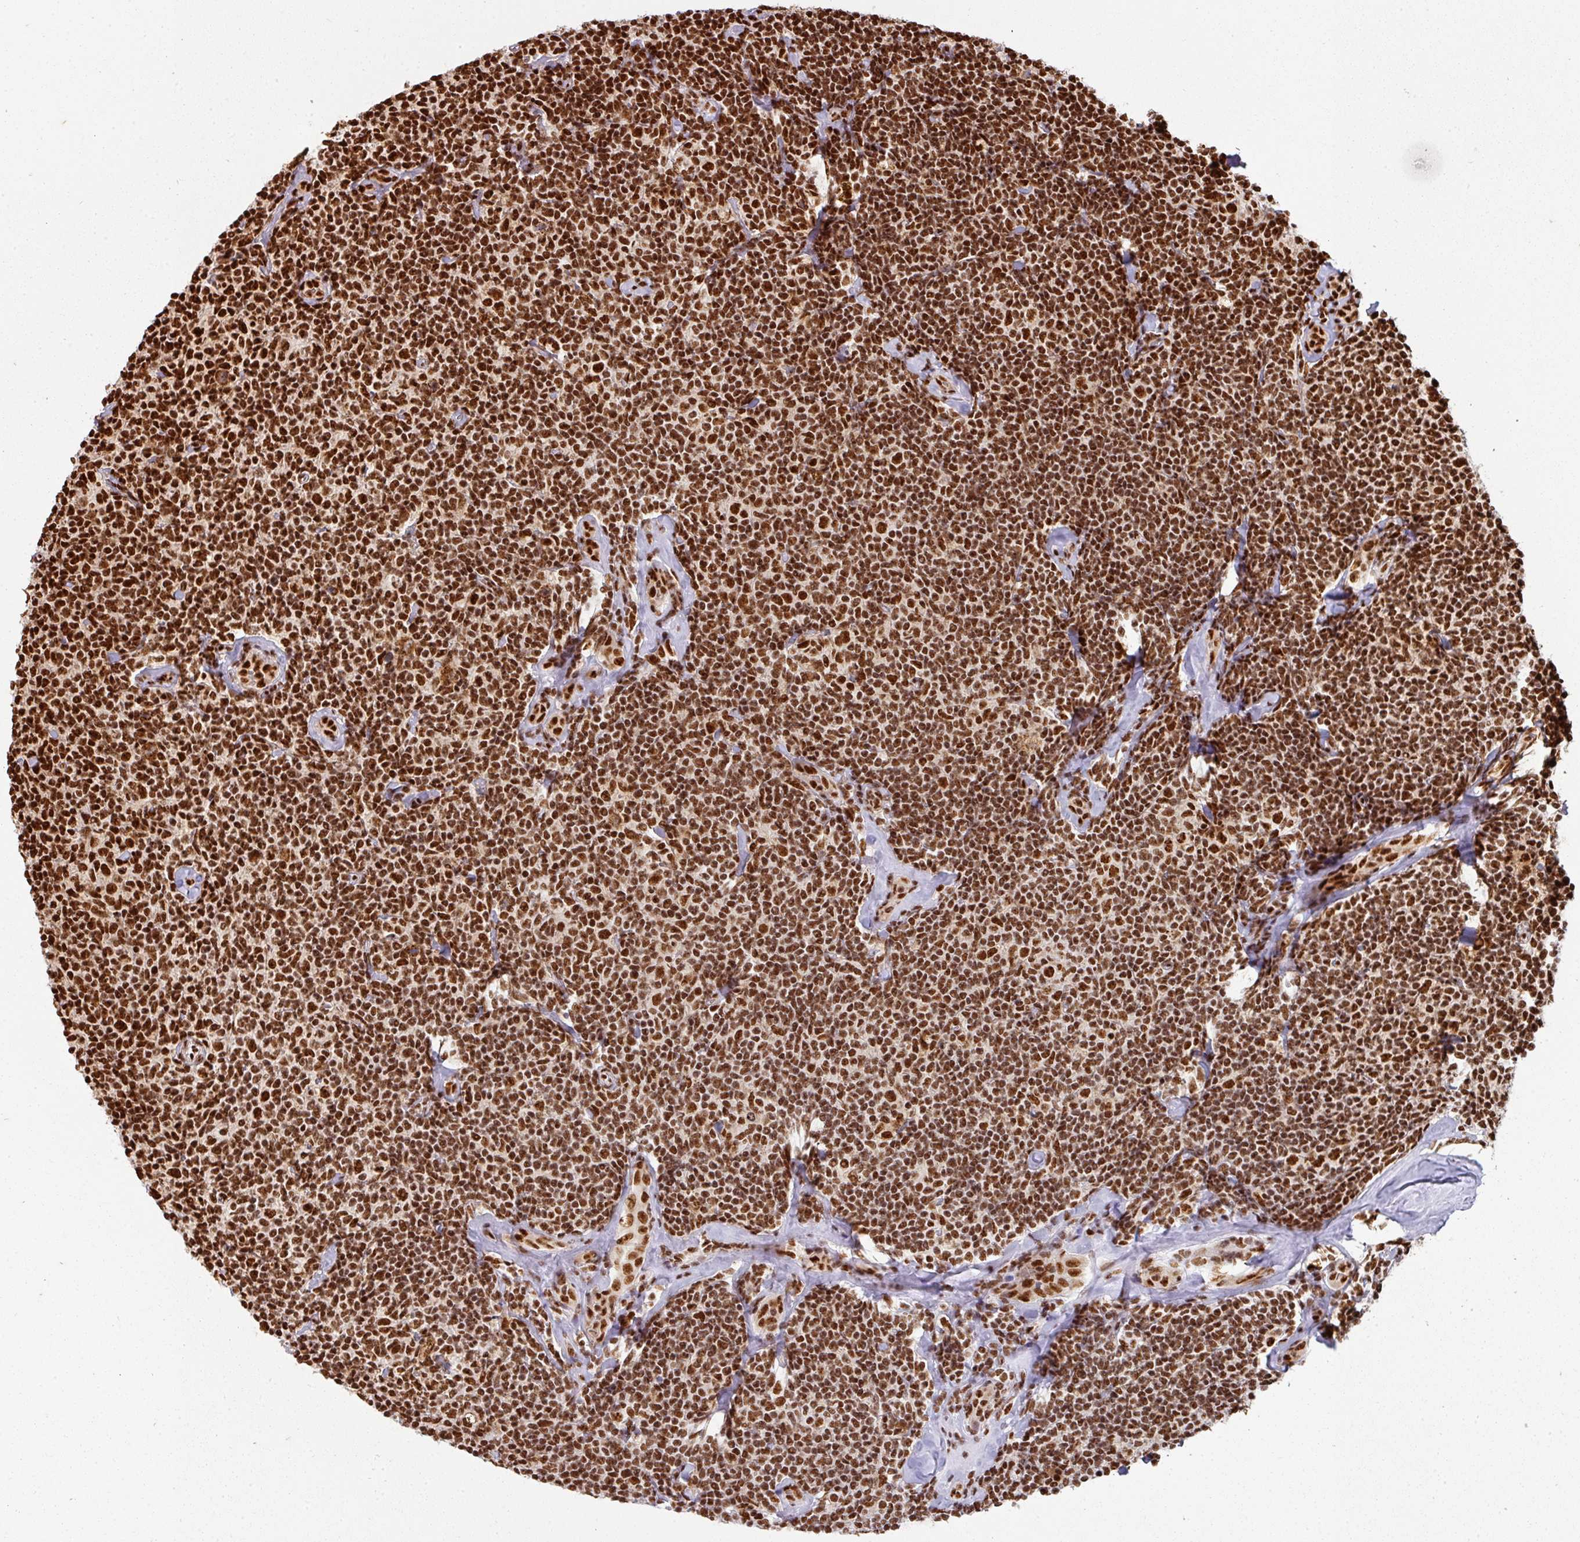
{"staining": {"intensity": "strong", "quantity": ">75%", "location": "nuclear"}, "tissue": "lymphoma", "cell_type": "Tumor cells", "image_type": "cancer", "snomed": [{"axis": "morphology", "description": "Malignant lymphoma, non-Hodgkin's type, Low grade"}, {"axis": "topography", "description": "Lymph node"}], "caption": "IHC micrograph of human low-grade malignant lymphoma, non-Hodgkin's type stained for a protein (brown), which shows high levels of strong nuclear expression in about >75% of tumor cells.", "gene": "SIK3", "patient": {"sex": "female", "age": 56}}